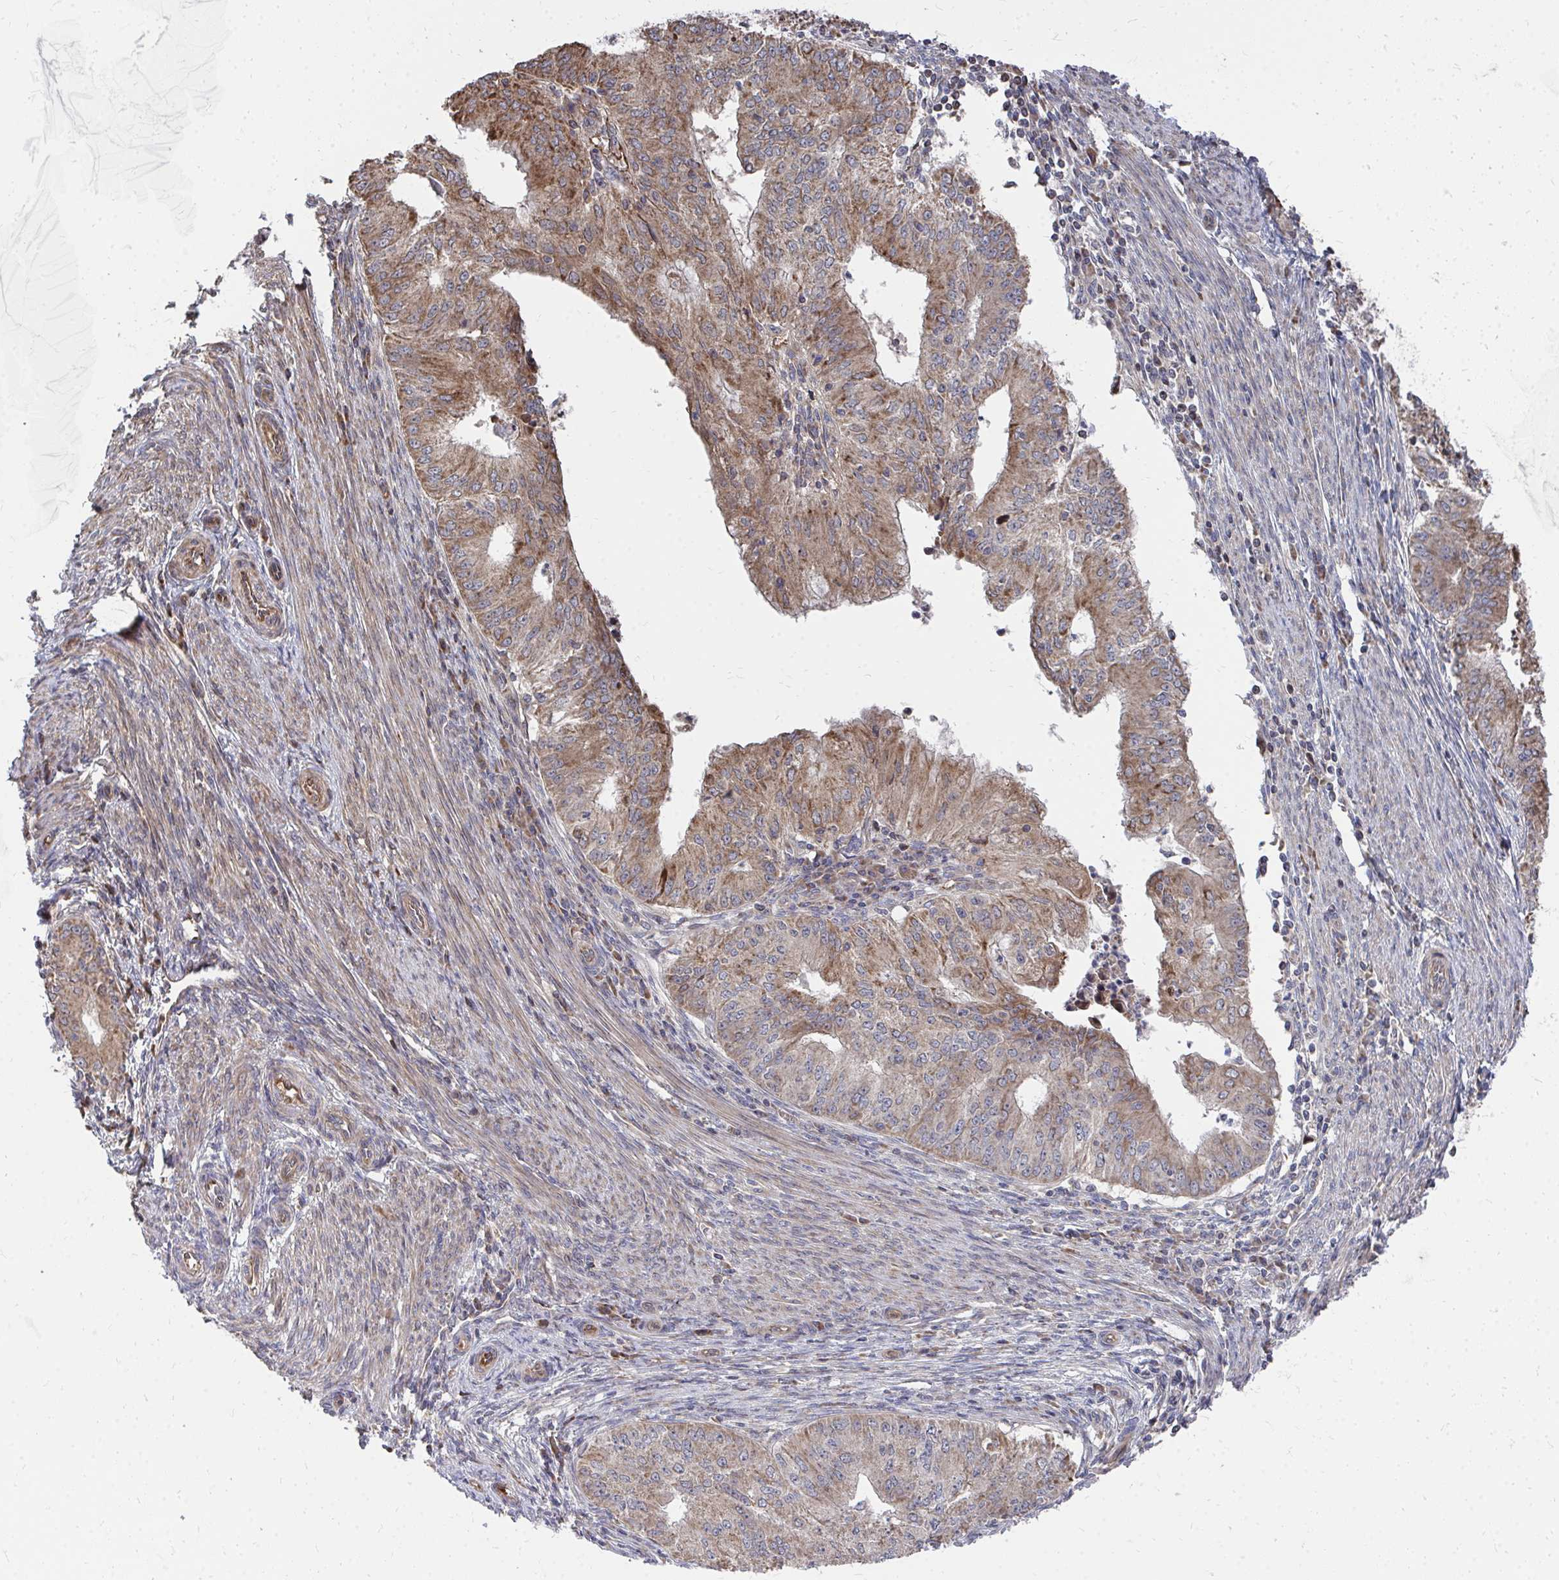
{"staining": {"intensity": "moderate", "quantity": ">75%", "location": "cytoplasmic/membranous"}, "tissue": "endometrial cancer", "cell_type": "Tumor cells", "image_type": "cancer", "snomed": [{"axis": "morphology", "description": "Adenocarcinoma, NOS"}, {"axis": "topography", "description": "Endometrium"}], "caption": "IHC (DAB) staining of endometrial cancer (adenocarcinoma) demonstrates moderate cytoplasmic/membranous protein expression in about >75% of tumor cells. Nuclei are stained in blue.", "gene": "FAM89A", "patient": {"sex": "female", "age": 50}}